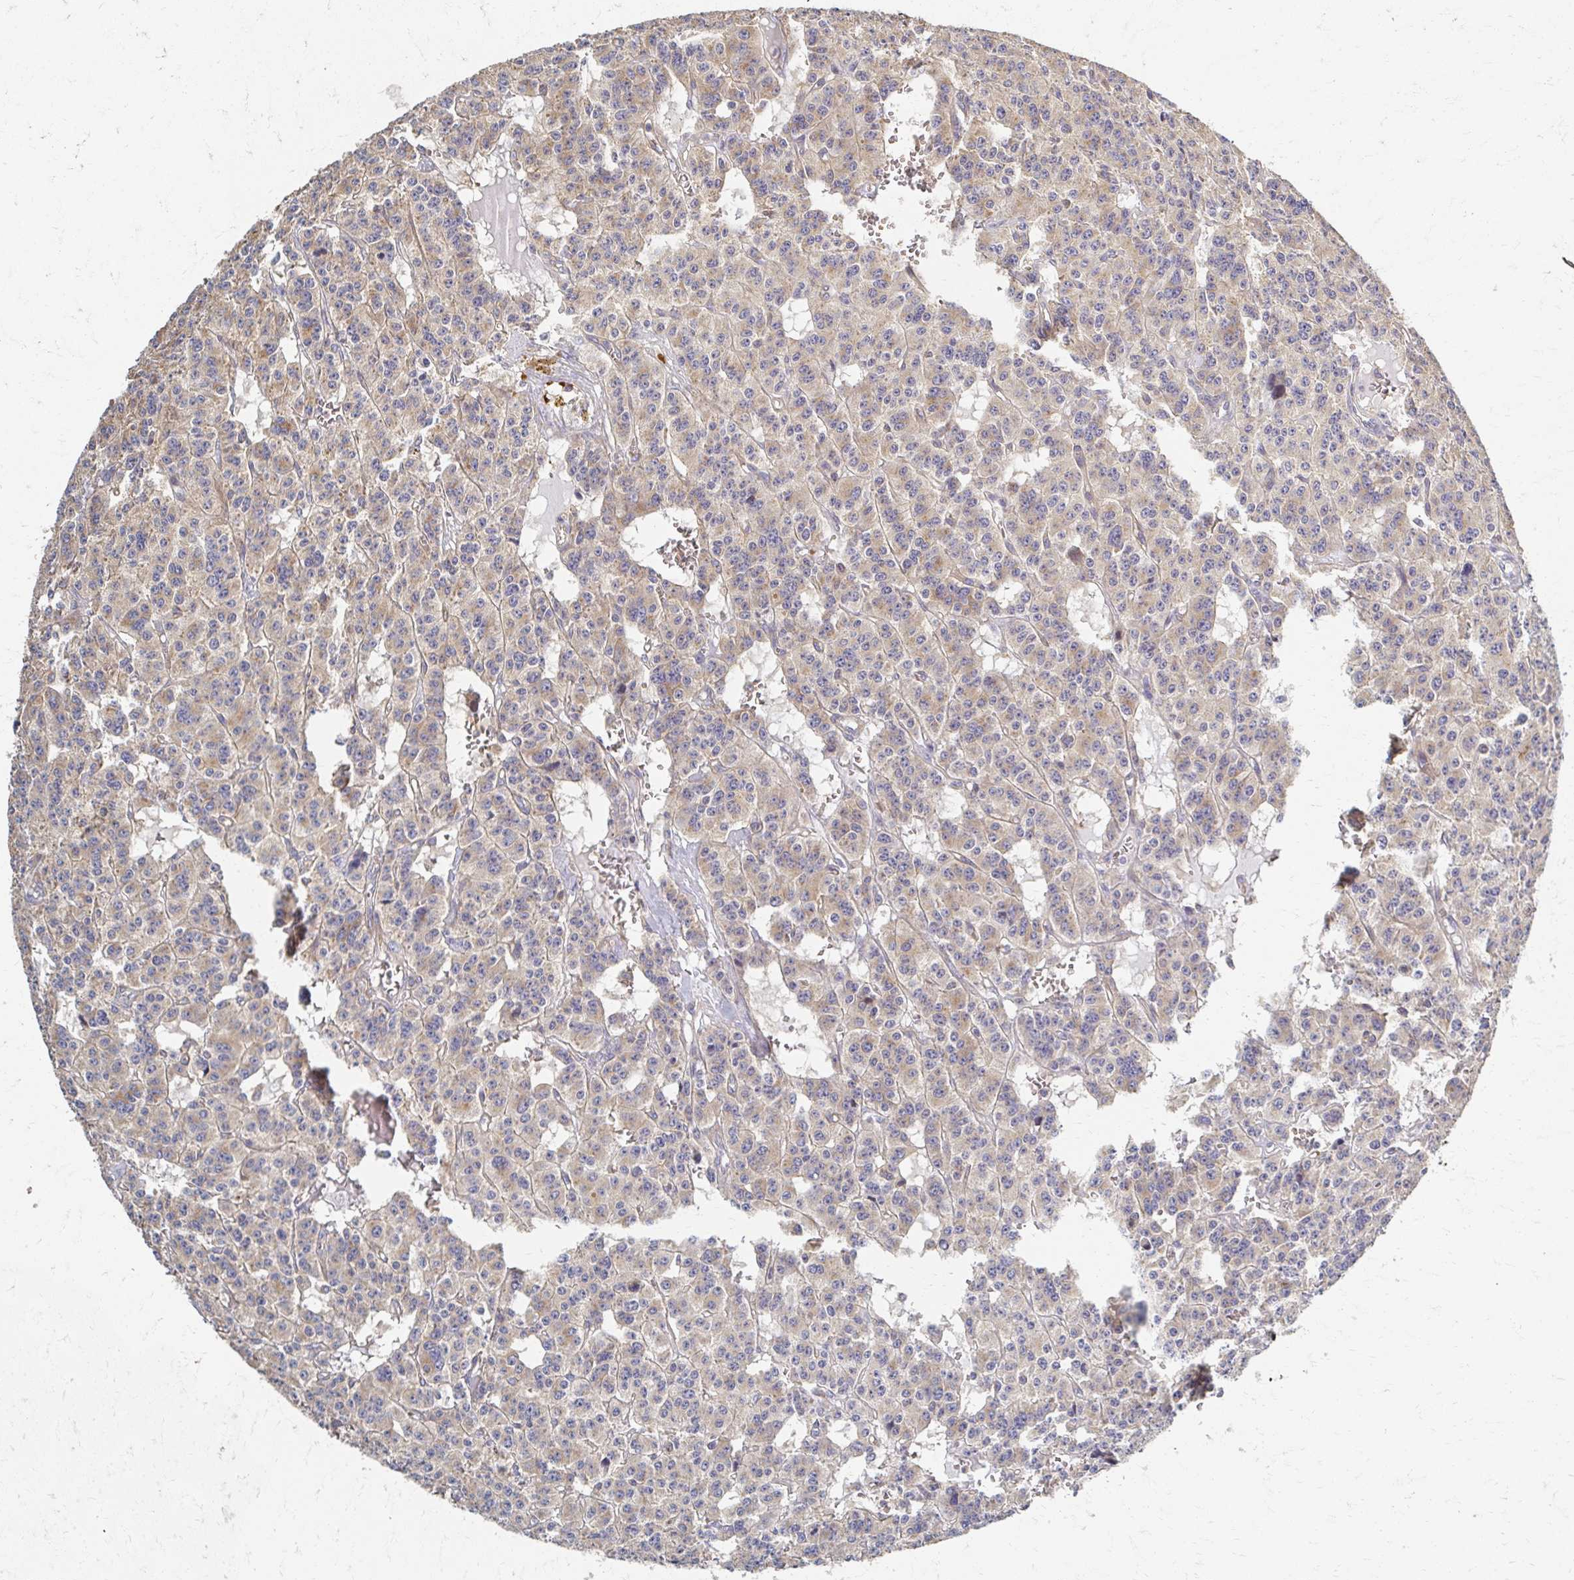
{"staining": {"intensity": "weak", "quantity": ">75%", "location": "cytoplasmic/membranous"}, "tissue": "carcinoid", "cell_type": "Tumor cells", "image_type": "cancer", "snomed": [{"axis": "morphology", "description": "Carcinoid, malignant, NOS"}, {"axis": "topography", "description": "Lung"}], "caption": "This is an image of immunohistochemistry (IHC) staining of carcinoid (malignant), which shows weak staining in the cytoplasmic/membranous of tumor cells.", "gene": "SKA2", "patient": {"sex": "female", "age": 71}}